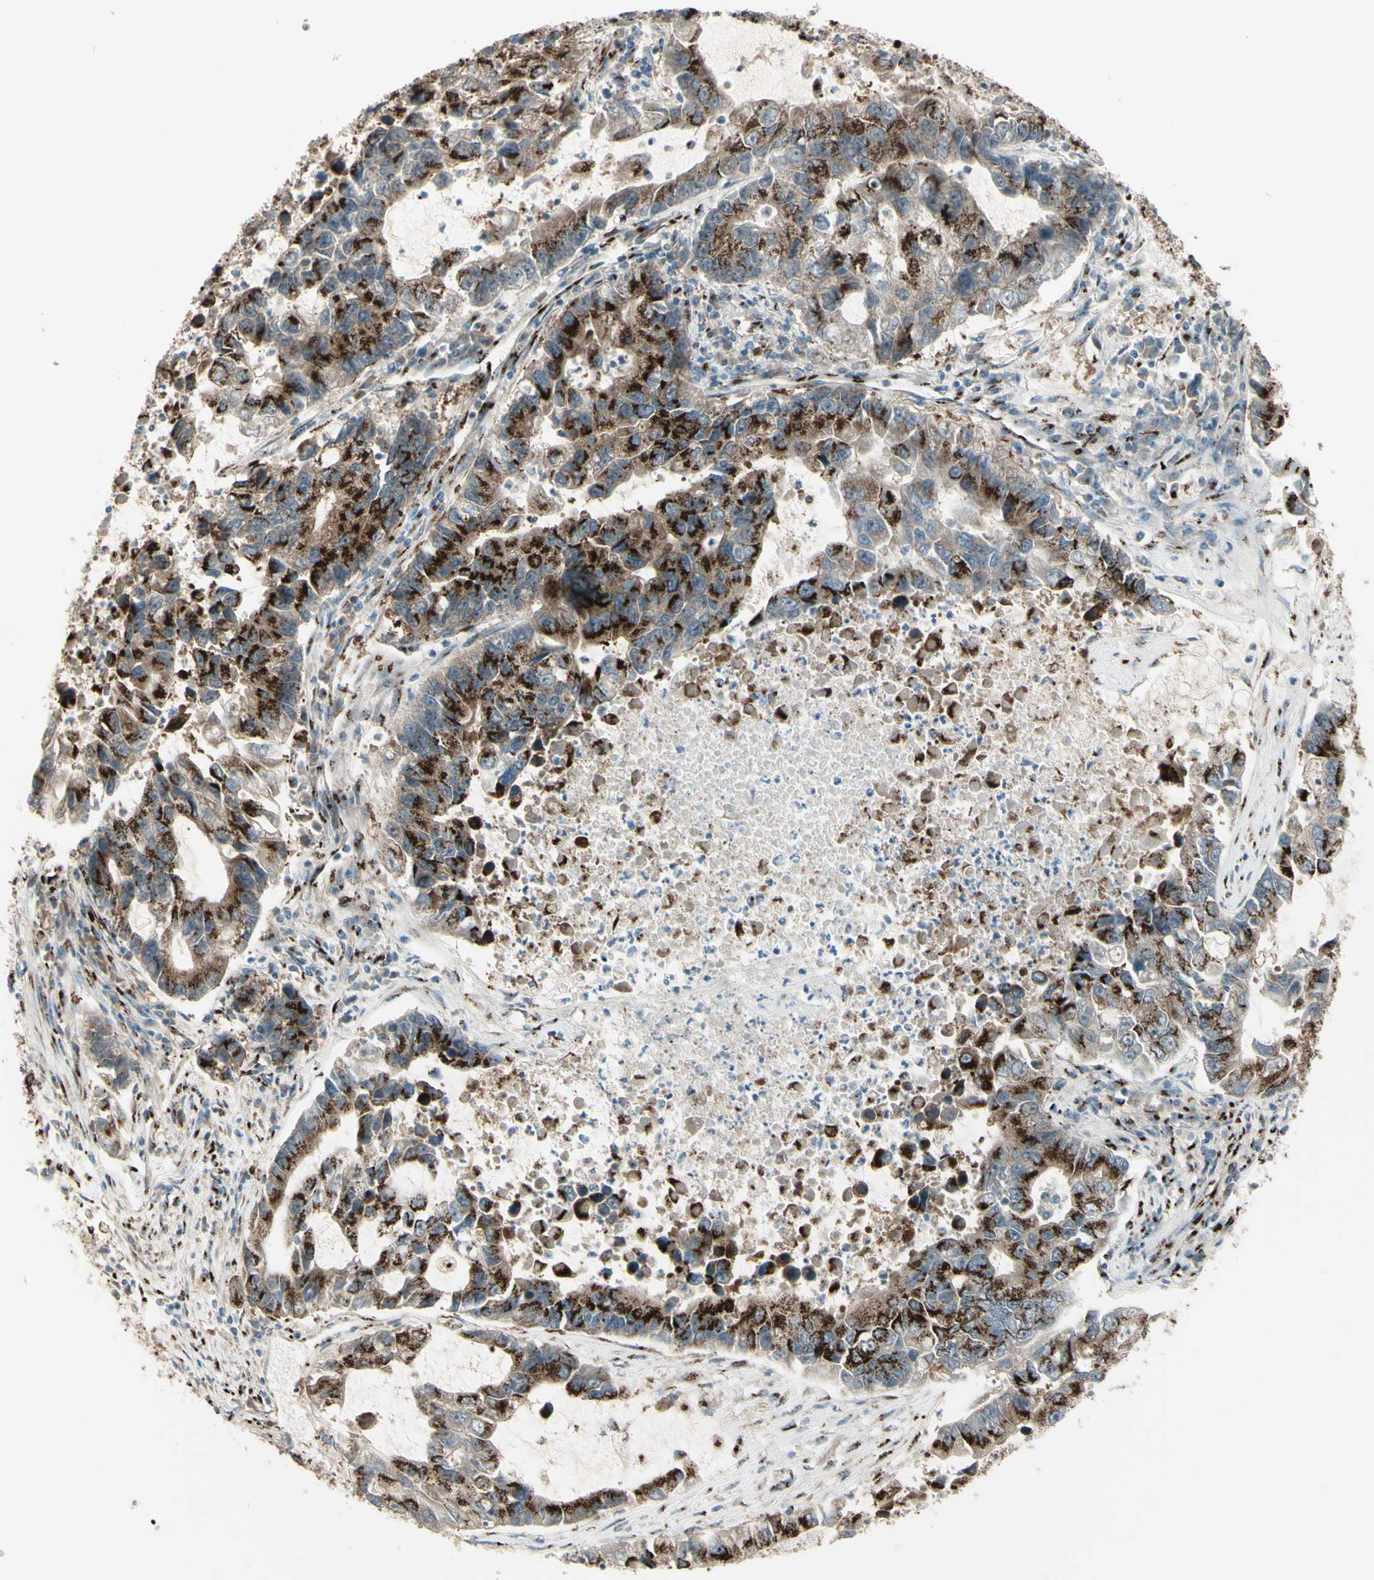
{"staining": {"intensity": "strong", "quantity": ">75%", "location": "cytoplasmic/membranous"}, "tissue": "lung cancer", "cell_type": "Tumor cells", "image_type": "cancer", "snomed": [{"axis": "morphology", "description": "Adenocarcinoma, NOS"}, {"axis": "topography", "description": "Lung"}], "caption": "IHC of adenocarcinoma (lung) displays high levels of strong cytoplasmic/membranous staining in approximately >75% of tumor cells. (DAB (3,3'-diaminobenzidine) = brown stain, brightfield microscopy at high magnification).", "gene": "BPNT2", "patient": {"sex": "female", "age": 51}}